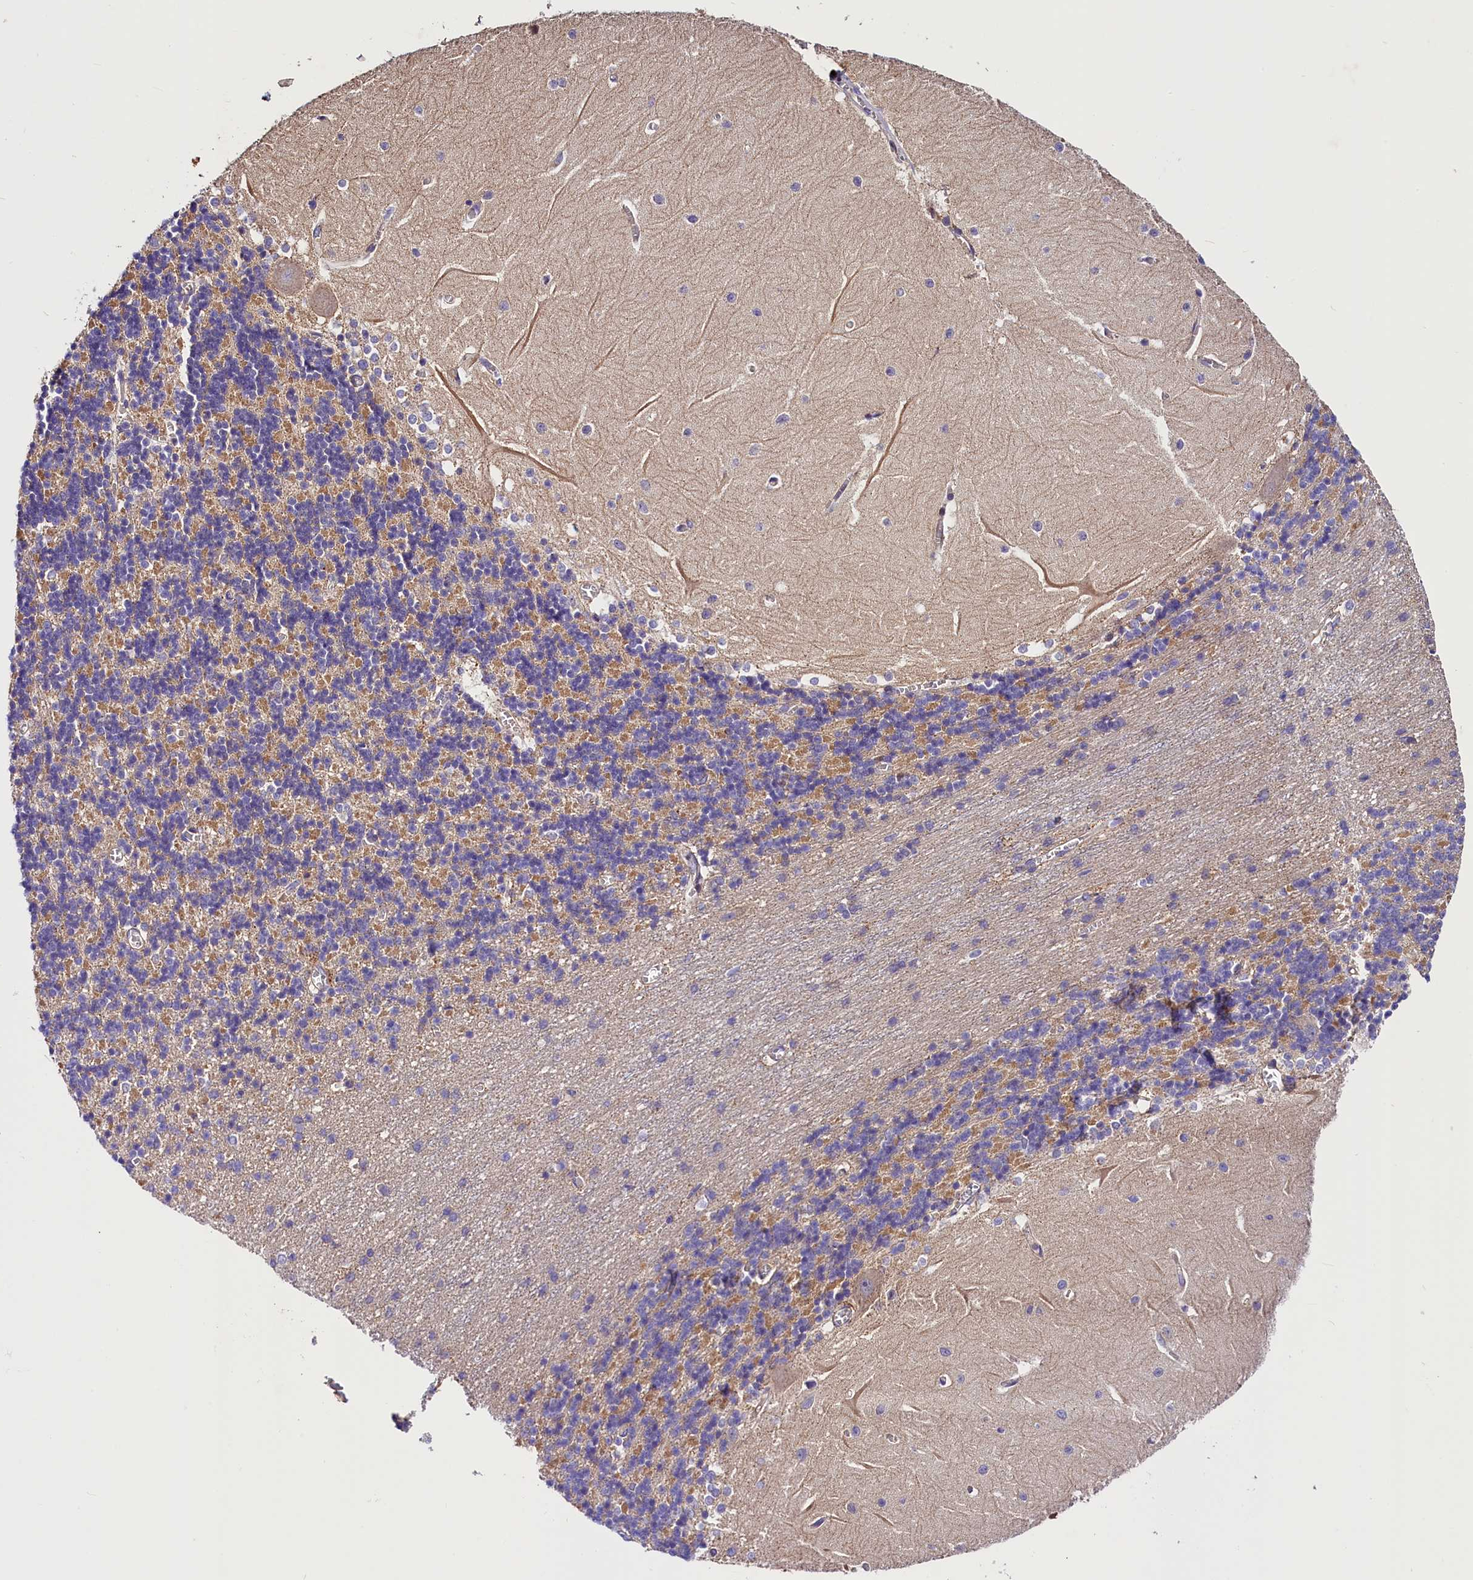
{"staining": {"intensity": "negative", "quantity": "none", "location": "none"}, "tissue": "cerebellum", "cell_type": "Cells in granular layer", "image_type": "normal", "snomed": [{"axis": "morphology", "description": "Normal tissue, NOS"}, {"axis": "topography", "description": "Cerebellum"}], "caption": "Cerebellum stained for a protein using immunohistochemistry (IHC) displays no staining cells in granular layer.", "gene": "ARMC6", "patient": {"sex": "male", "age": 37}}